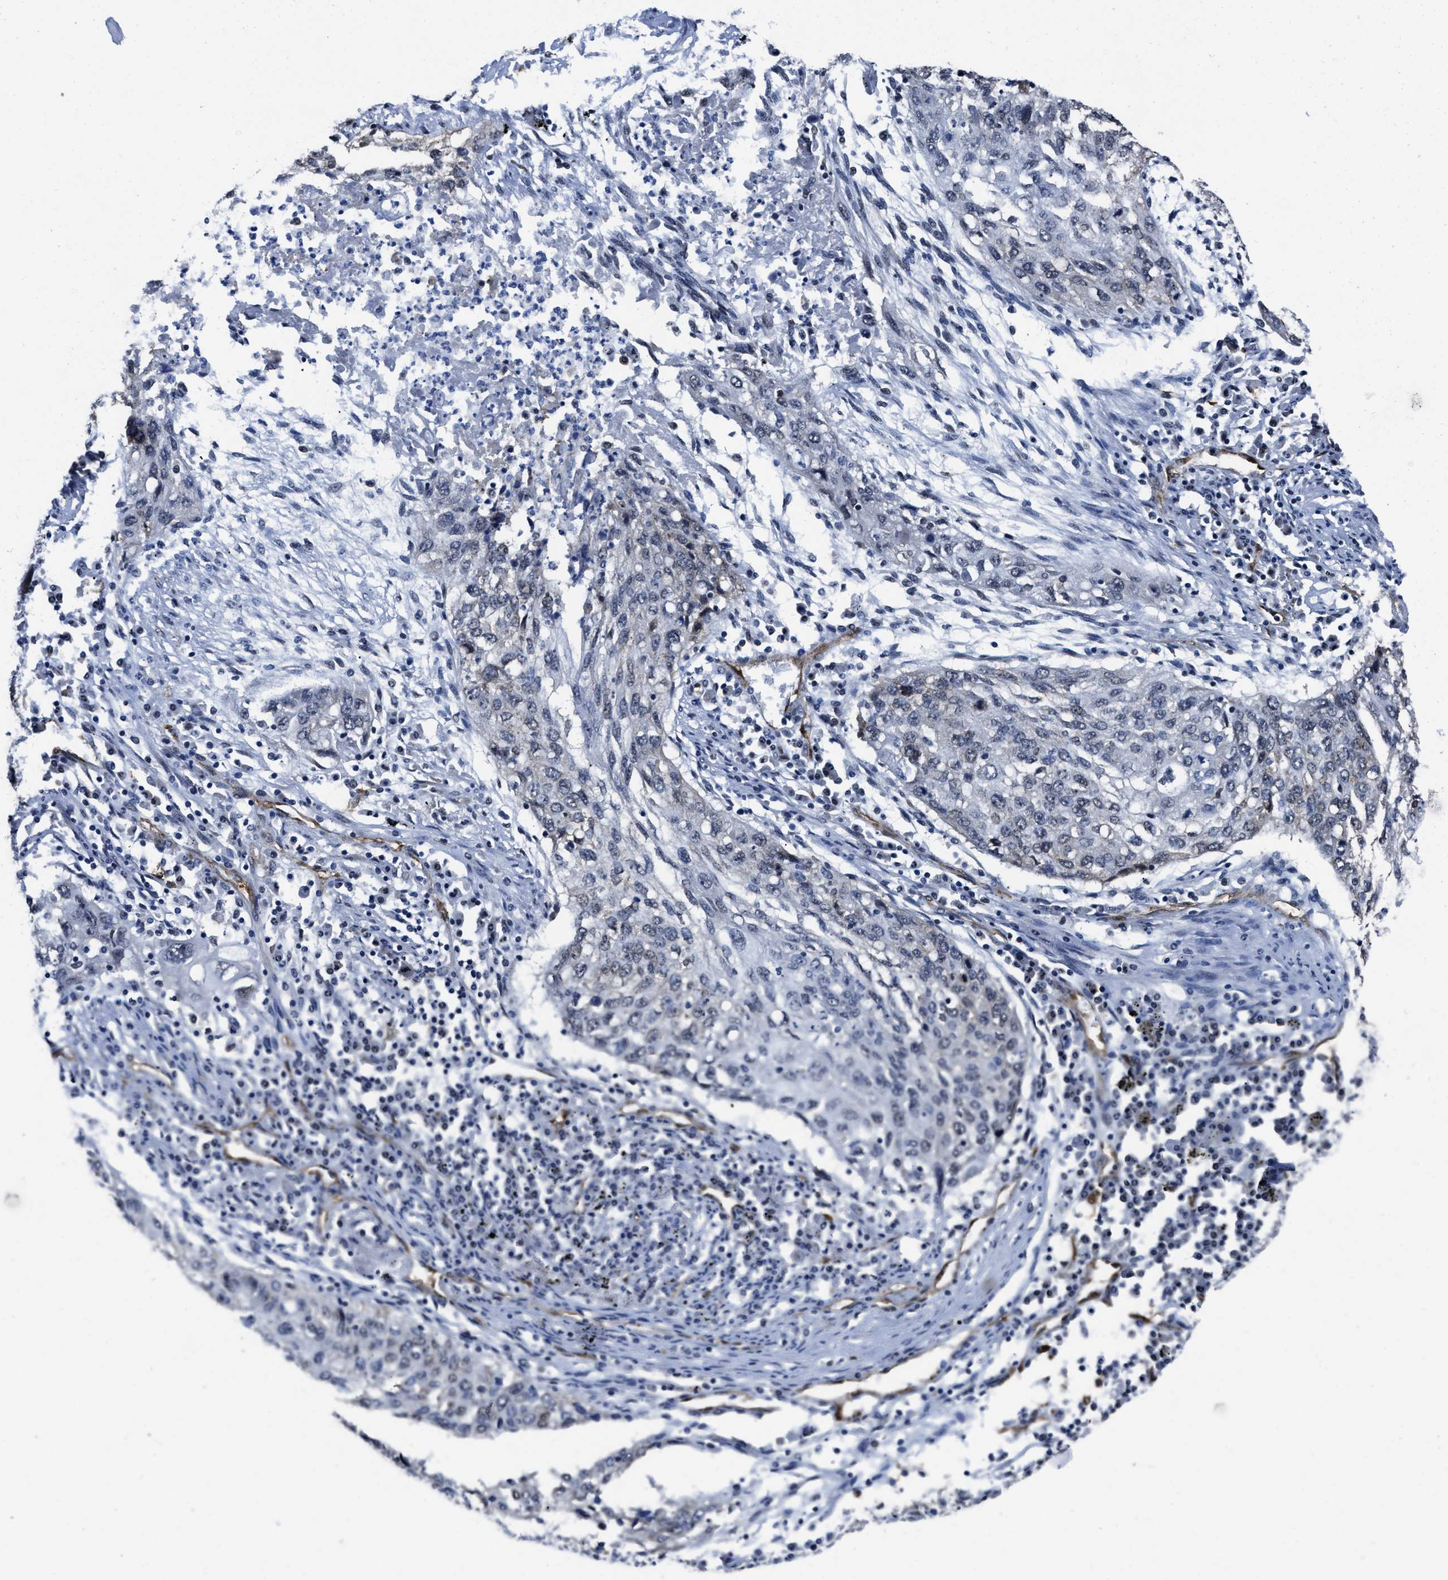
{"staining": {"intensity": "negative", "quantity": "none", "location": "none"}, "tissue": "lung cancer", "cell_type": "Tumor cells", "image_type": "cancer", "snomed": [{"axis": "morphology", "description": "Squamous cell carcinoma, NOS"}, {"axis": "topography", "description": "Lung"}], "caption": "The micrograph reveals no significant expression in tumor cells of squamous cell carcinoma (lung).", "gene": "MARCKSL1", "patient": {"sex": "female", "age": 63}}